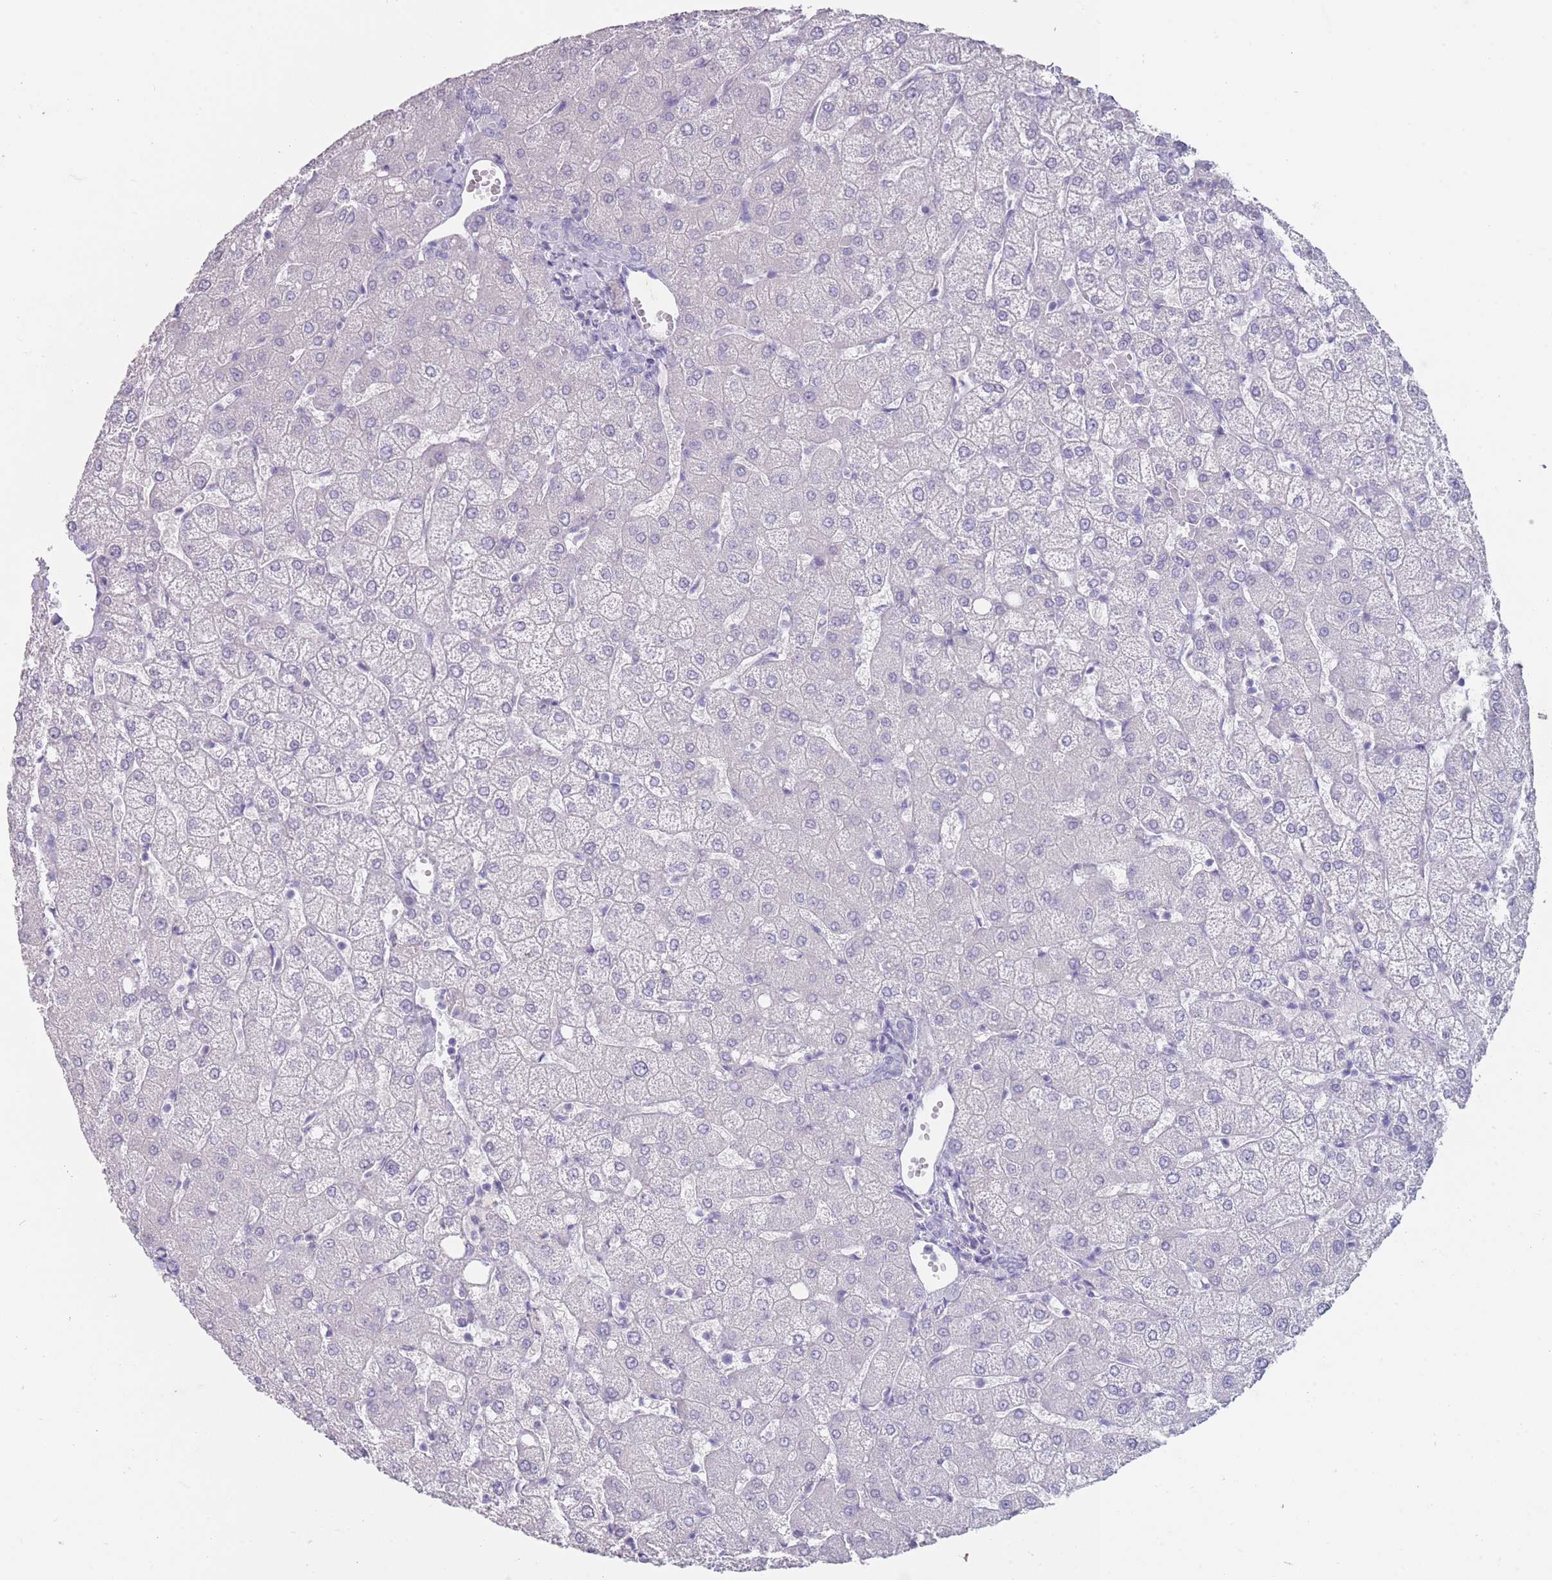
{"staining": {"intensity": "negative", "quantity": "none", "location": "none"}, "tissue": "liver", "cell_type": "Cholangiocytes", "image_type": "normal", "snomed": [{"axis": "morphology", "description": "Normal tissue, NOS"}, {"axis": "topography", "description": "Liver"}], "caption": "Histopathology image shows no significant protein expression in cholangiocytes of unremarkable liver.", "gene": "RHBG", "patient": {"sex": "female", "age": 54}}